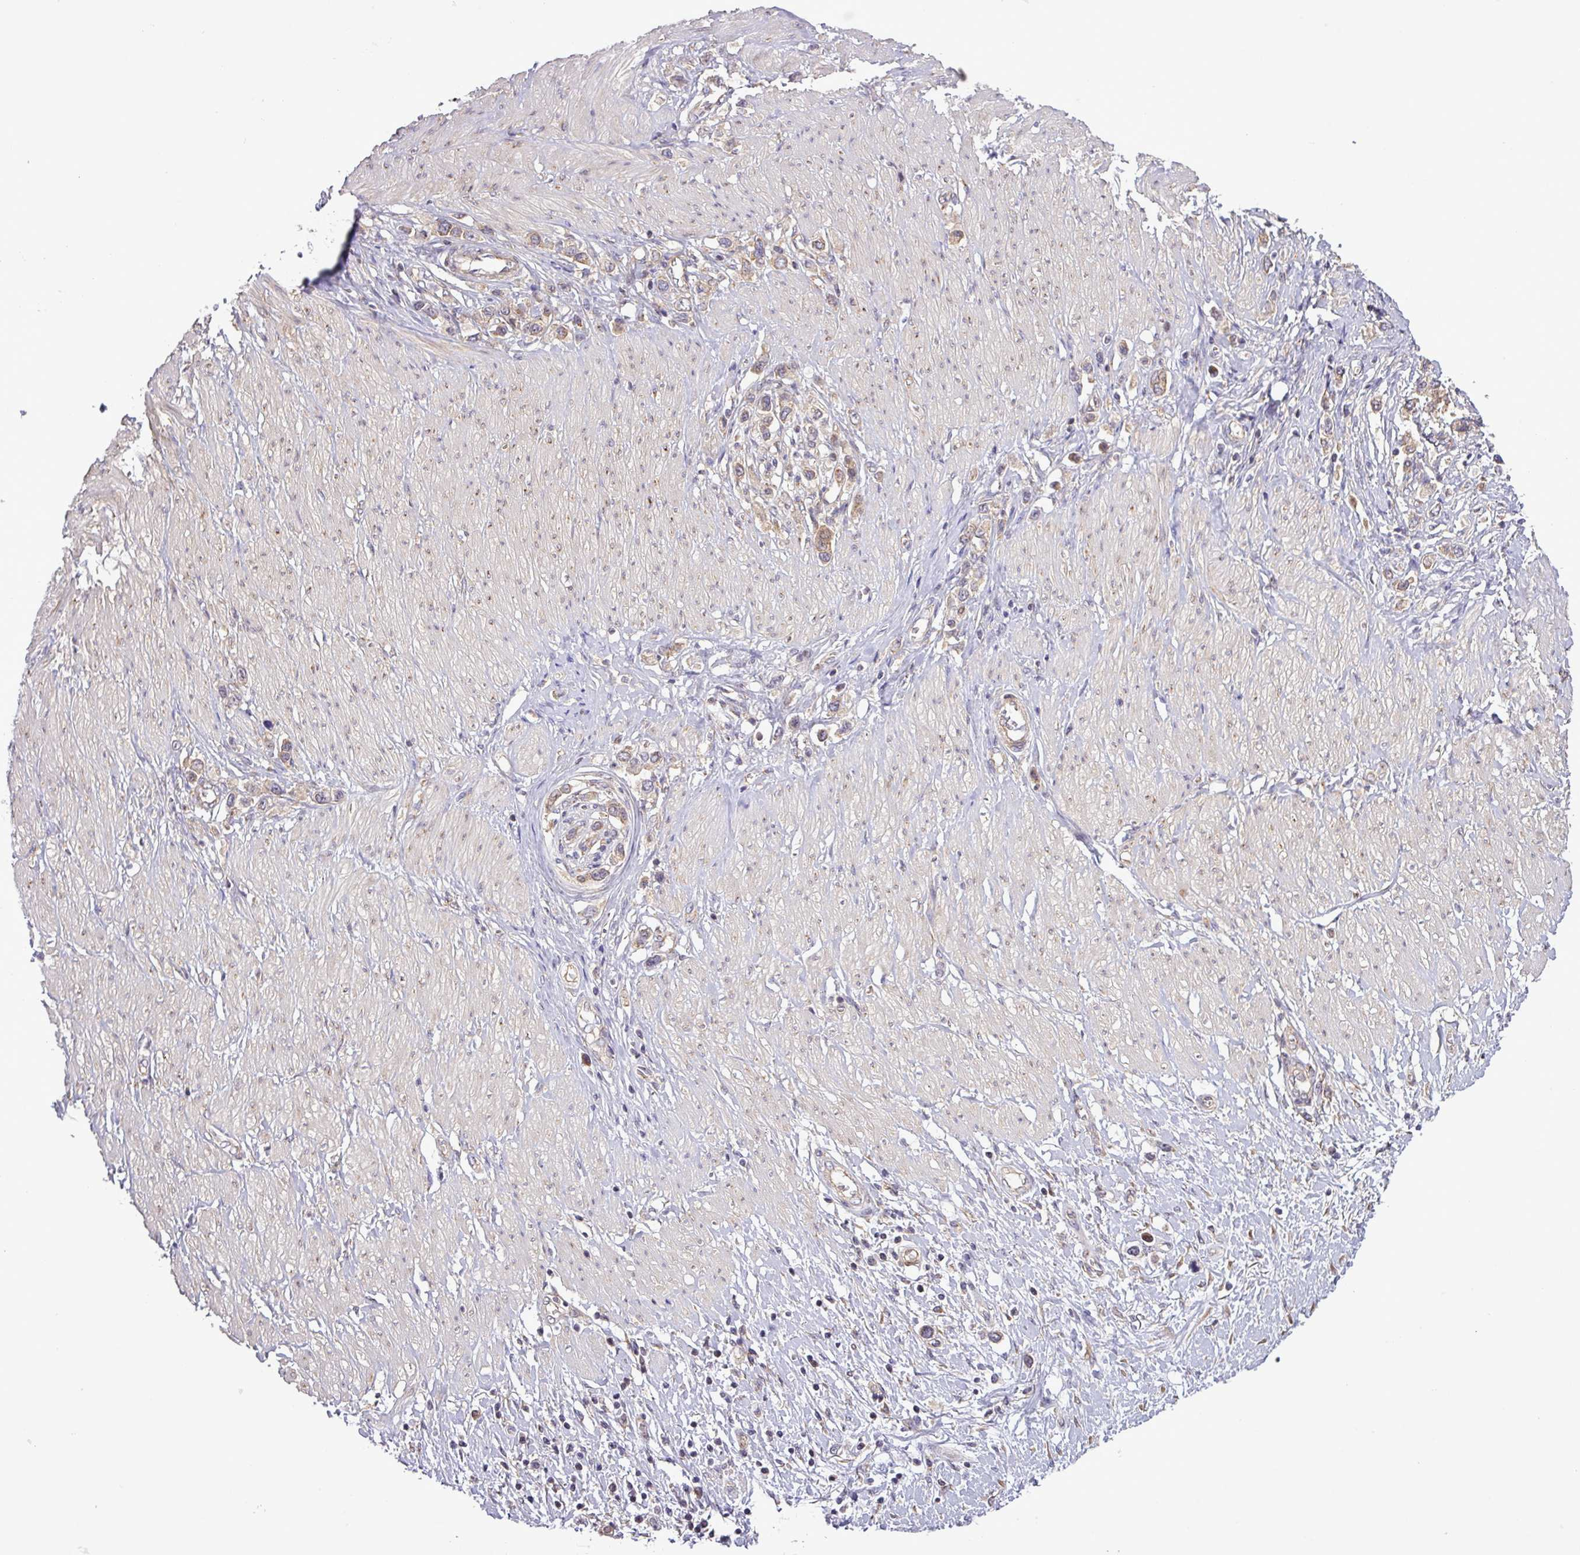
{"staining": {"intensity": "weak", "quantity": "<25%", "location": "cytoplasmic/membranous"}, "tissue": "stomach cancer", "cell_type": "Tumor cells", "image_type": "cancer", "snomed": [{"axis": "morphology", "description": "Normal tissue, NOS"}, {"axis": "morphology", "description": "Adenocarcinoma, NOS"}, {"axis": "topography", "description": "Stomach, upper"}, {"axis": "topography", "description": "Stomach"}], "caption": "There is no significant expression in tumor cells of adenocarcinoma (stomach).", "gene": "FAM222B", "patient": {"sex": "female", "age": 65}}